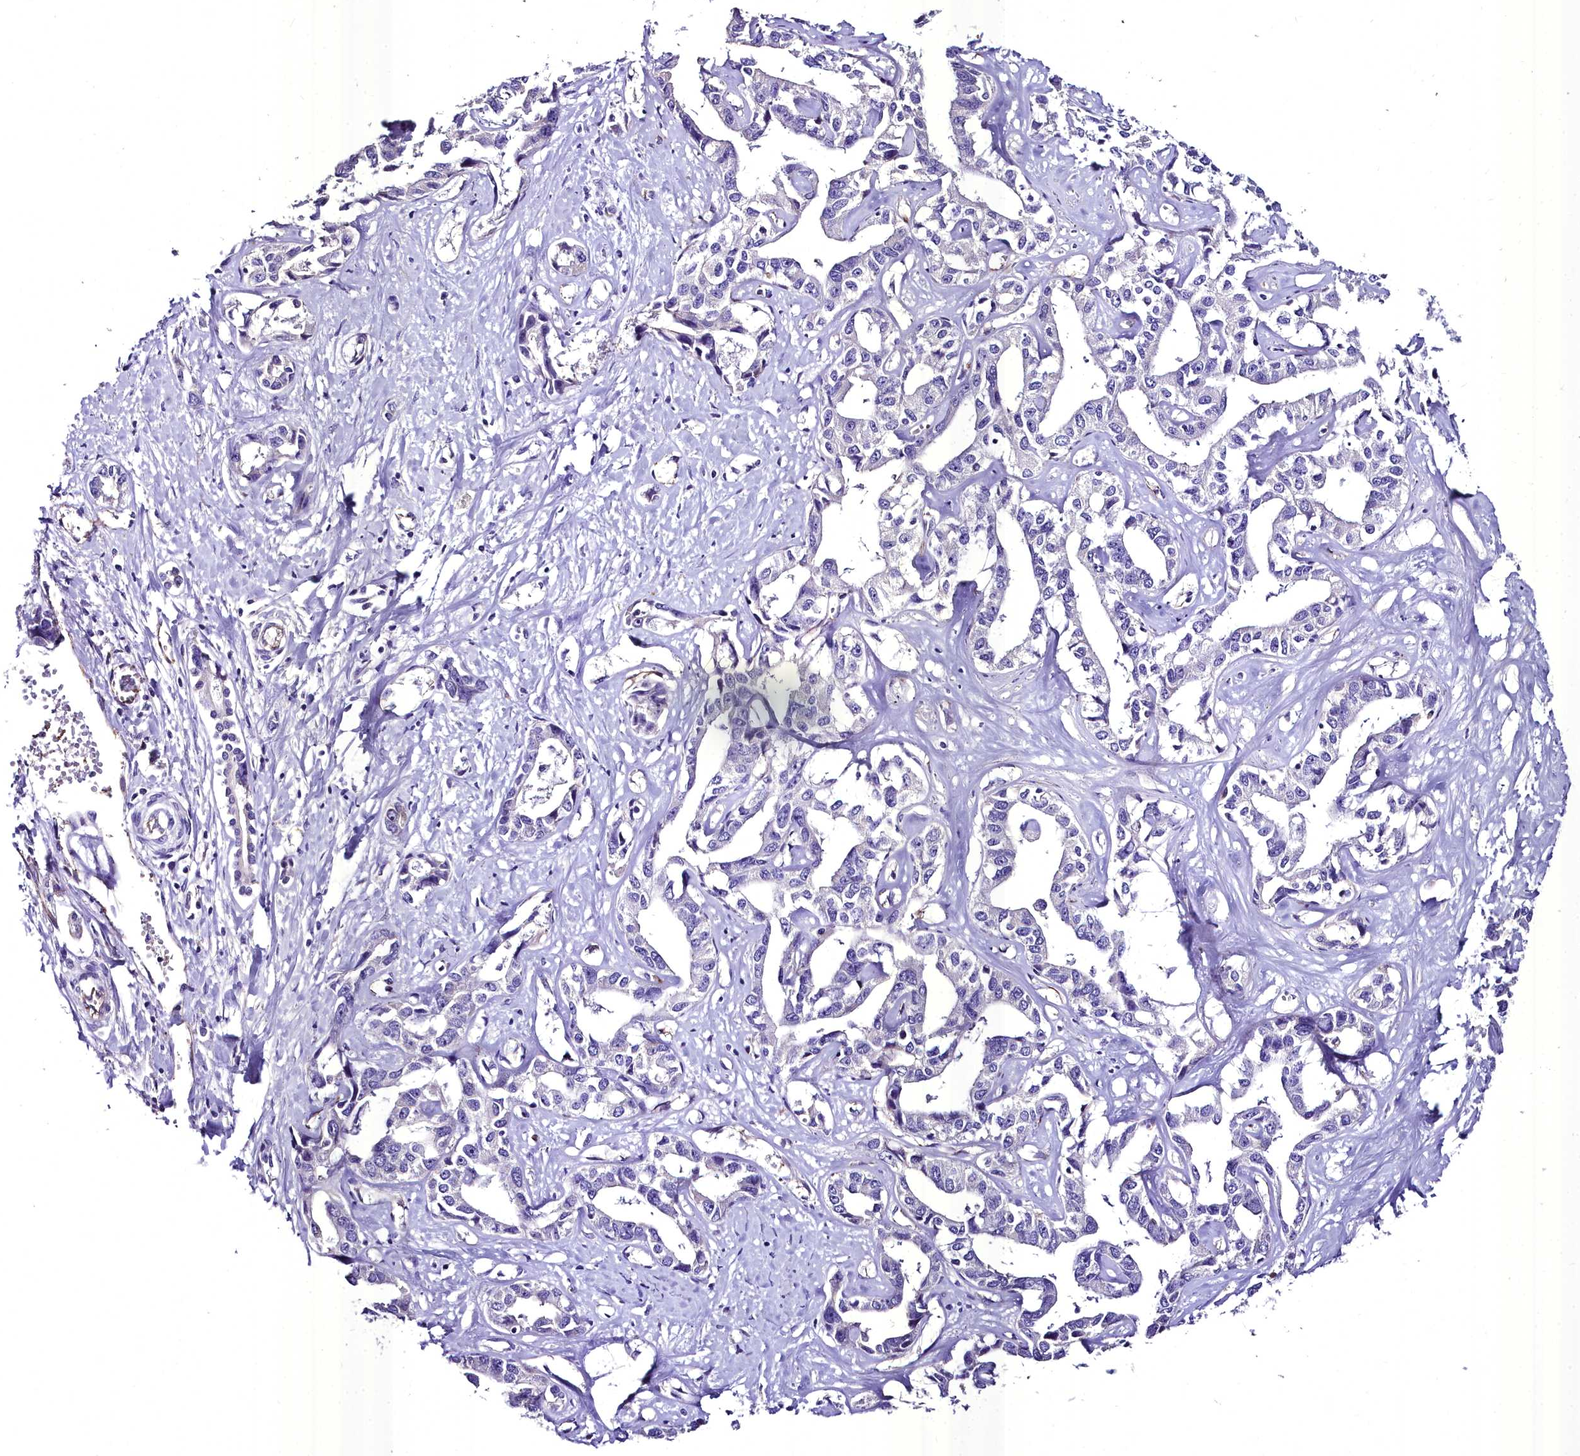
{"staining": {"intensity": "negative", "quantity": "none", "location": "none"}, "tissue": "liver cancer", "cell_type": "Tumor cells", "image_type": "cancer", "snomed": [{"axis": "morphology", "description": "Cholangiocarcinoma"}, {"axis": "topography", "description": "Liver"}], "caption": "A high-resolution image shows immunohistochemistry staining of liver cancer (cholangiocarcinoma), which shows no significant positivity in tumor cells. (DAB (3,3'-diaminobenzidine) IHC with hematoxylin counter stain).", "gene": "MS4A18", "patient": {"sex": "male", "age": 59}}